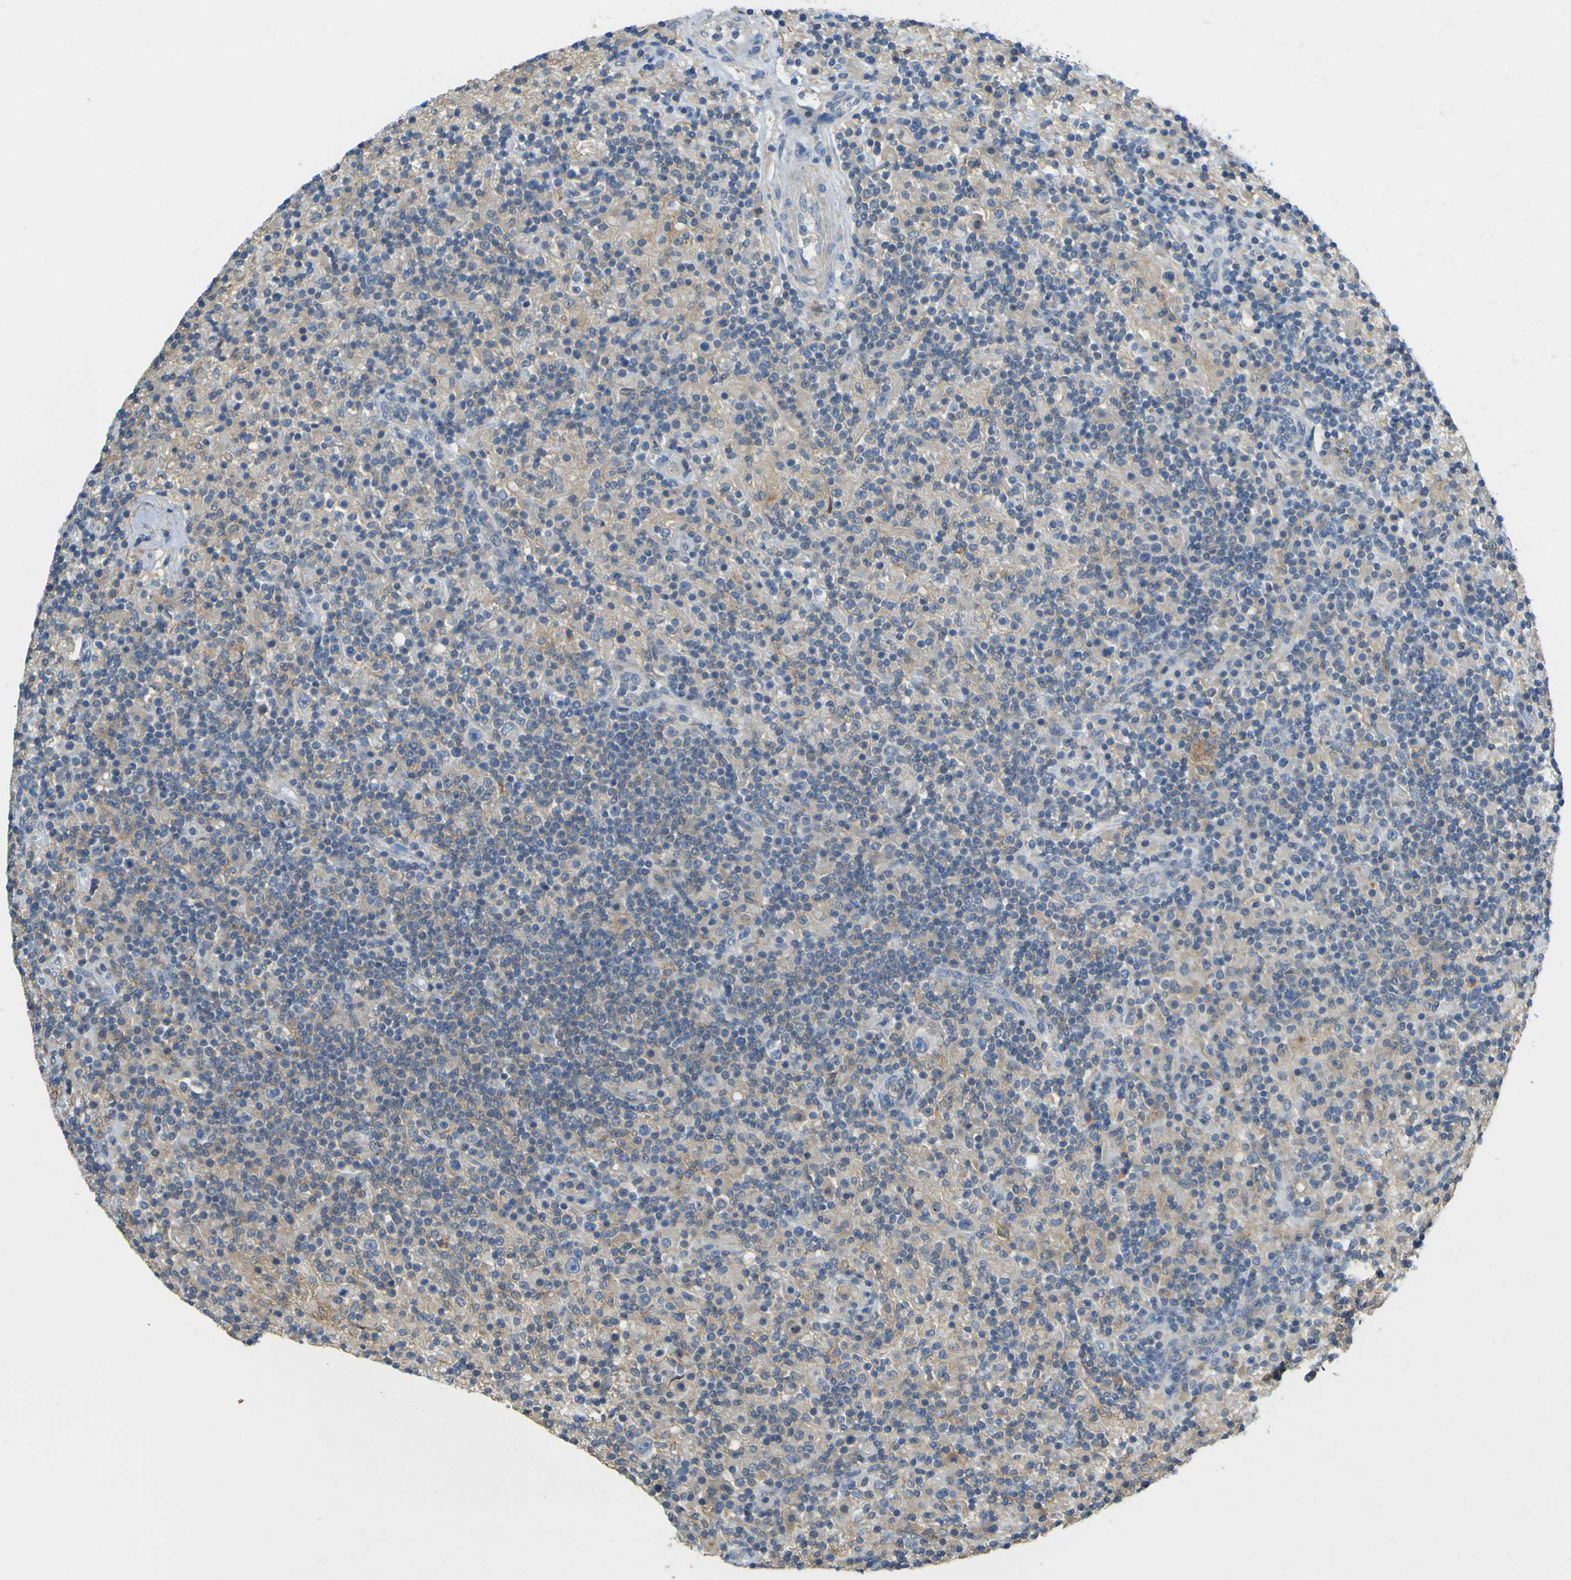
{"staining": {"intensity": "weak", "quantity": "25%-75%", "location": "cytoplasmic/membranous"}, "tissue": "lymphoma", "cell_type": "Tumor cells", "image_type": "cancer", "snomed": [{"axis": "morphology", "description": "Hodgkin's disease, NOS"}, {"axis": "topography", "description": "Lymph node"}], "caption": "Immunohistochemical staining of Hodgkin's disease displays low levels of weak cytoplasmic/membranous protein expression in about 25%-75% of tumor cells. The protein of interest is stained brown, and the nuclei are stained in blue (DAB IHC with brightfield microscopy, high magnification).", "gene": "OGN", "patient": {"sex": "male", "age": 70}}